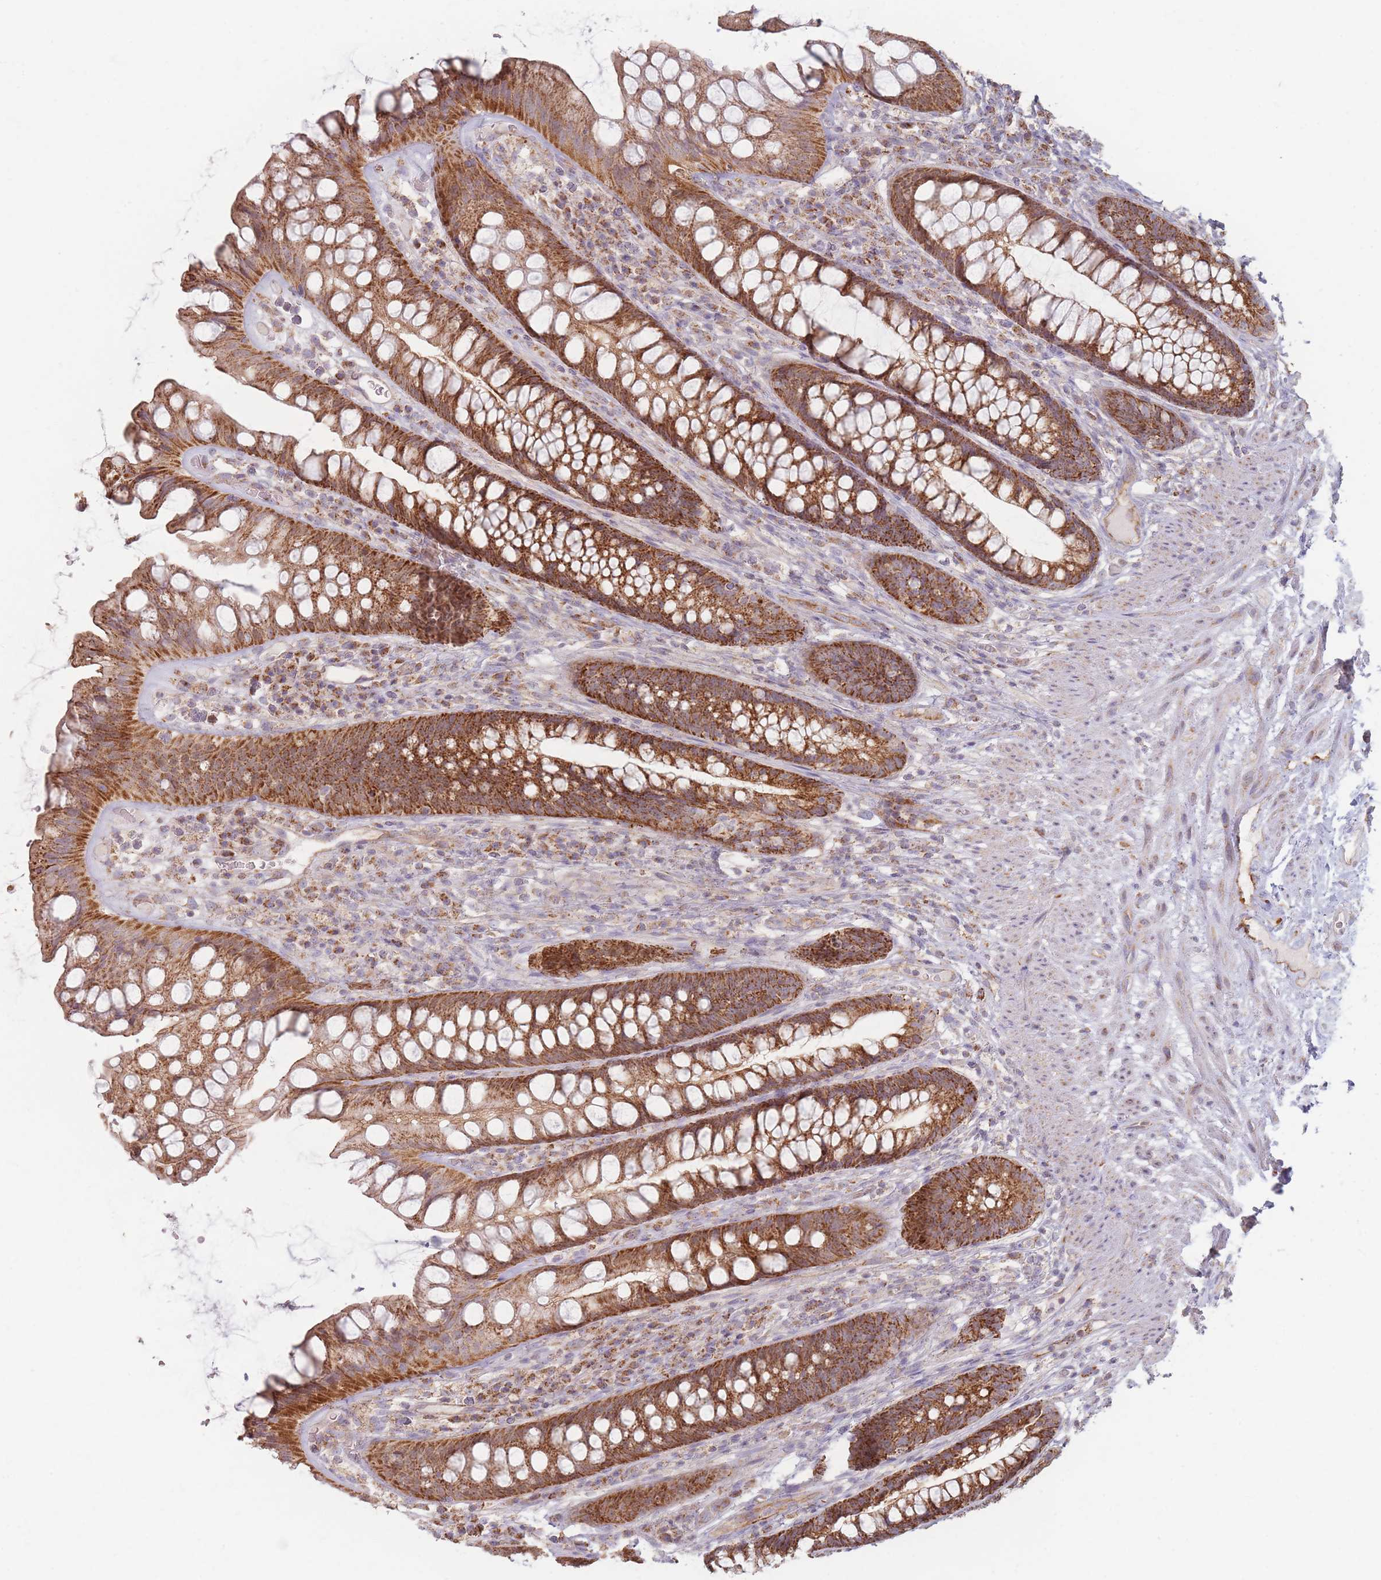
{"staining": {"intensity": "moderate", "quantity": ">75%", "location": "cytoplasmic/membranous"}, "tissue": "rectum", "cell_type": "Glandular cells", "image_type": "normal", "snomed": [{"axis": "morphology", "description": "Normal tissue, NOS"}, {"axis": "topography", "description": "Rectum"}], "caption": "Brown immunohistochemical staining in benign rectum displays moderate cytoplasmic/membranous positivity in approximately >75% of glandular cells.", "gene": "ESRP2", "patient": {"sex": "male", "age": 74}}